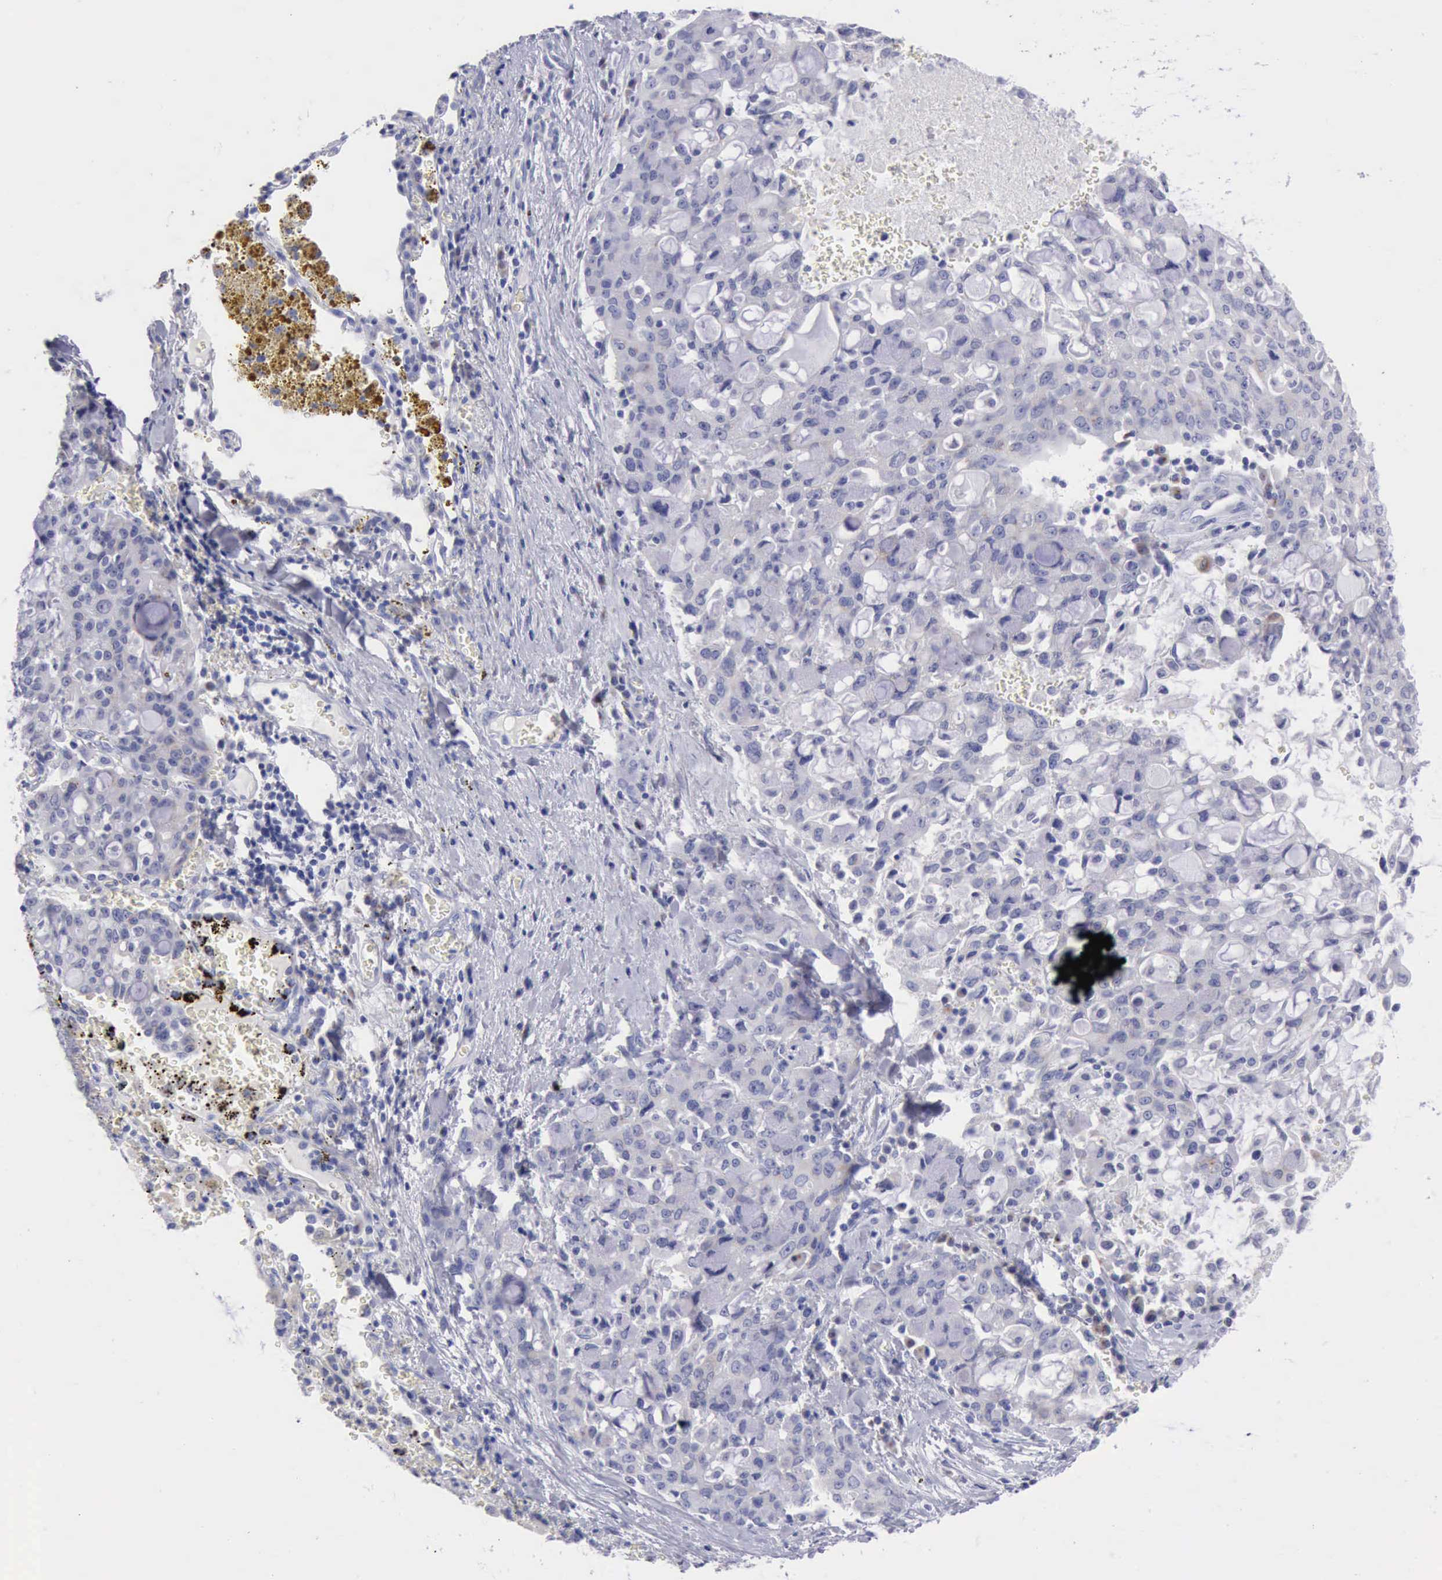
{"staining": {"intensity": "negative", "quantity": "none", "location": "none"}, "tissue": "lung cancer", "cell_type": "Tumor cells", "image_type": "cancer", "snomed": [{"axis": "morphology", "description": "Adenocarcinoma, NOS"}, {"axis": "topography", "description": "Lung"}], "caption": "Tumor cells show no significant positivity in lung adenocarcinoma. (Brightfield microscopy of DAB (3,3'-diaminobenzidine) IHC at high magnification).", "gene": "ANGEL1", "patient": {"sex": "female", "age": 44}}